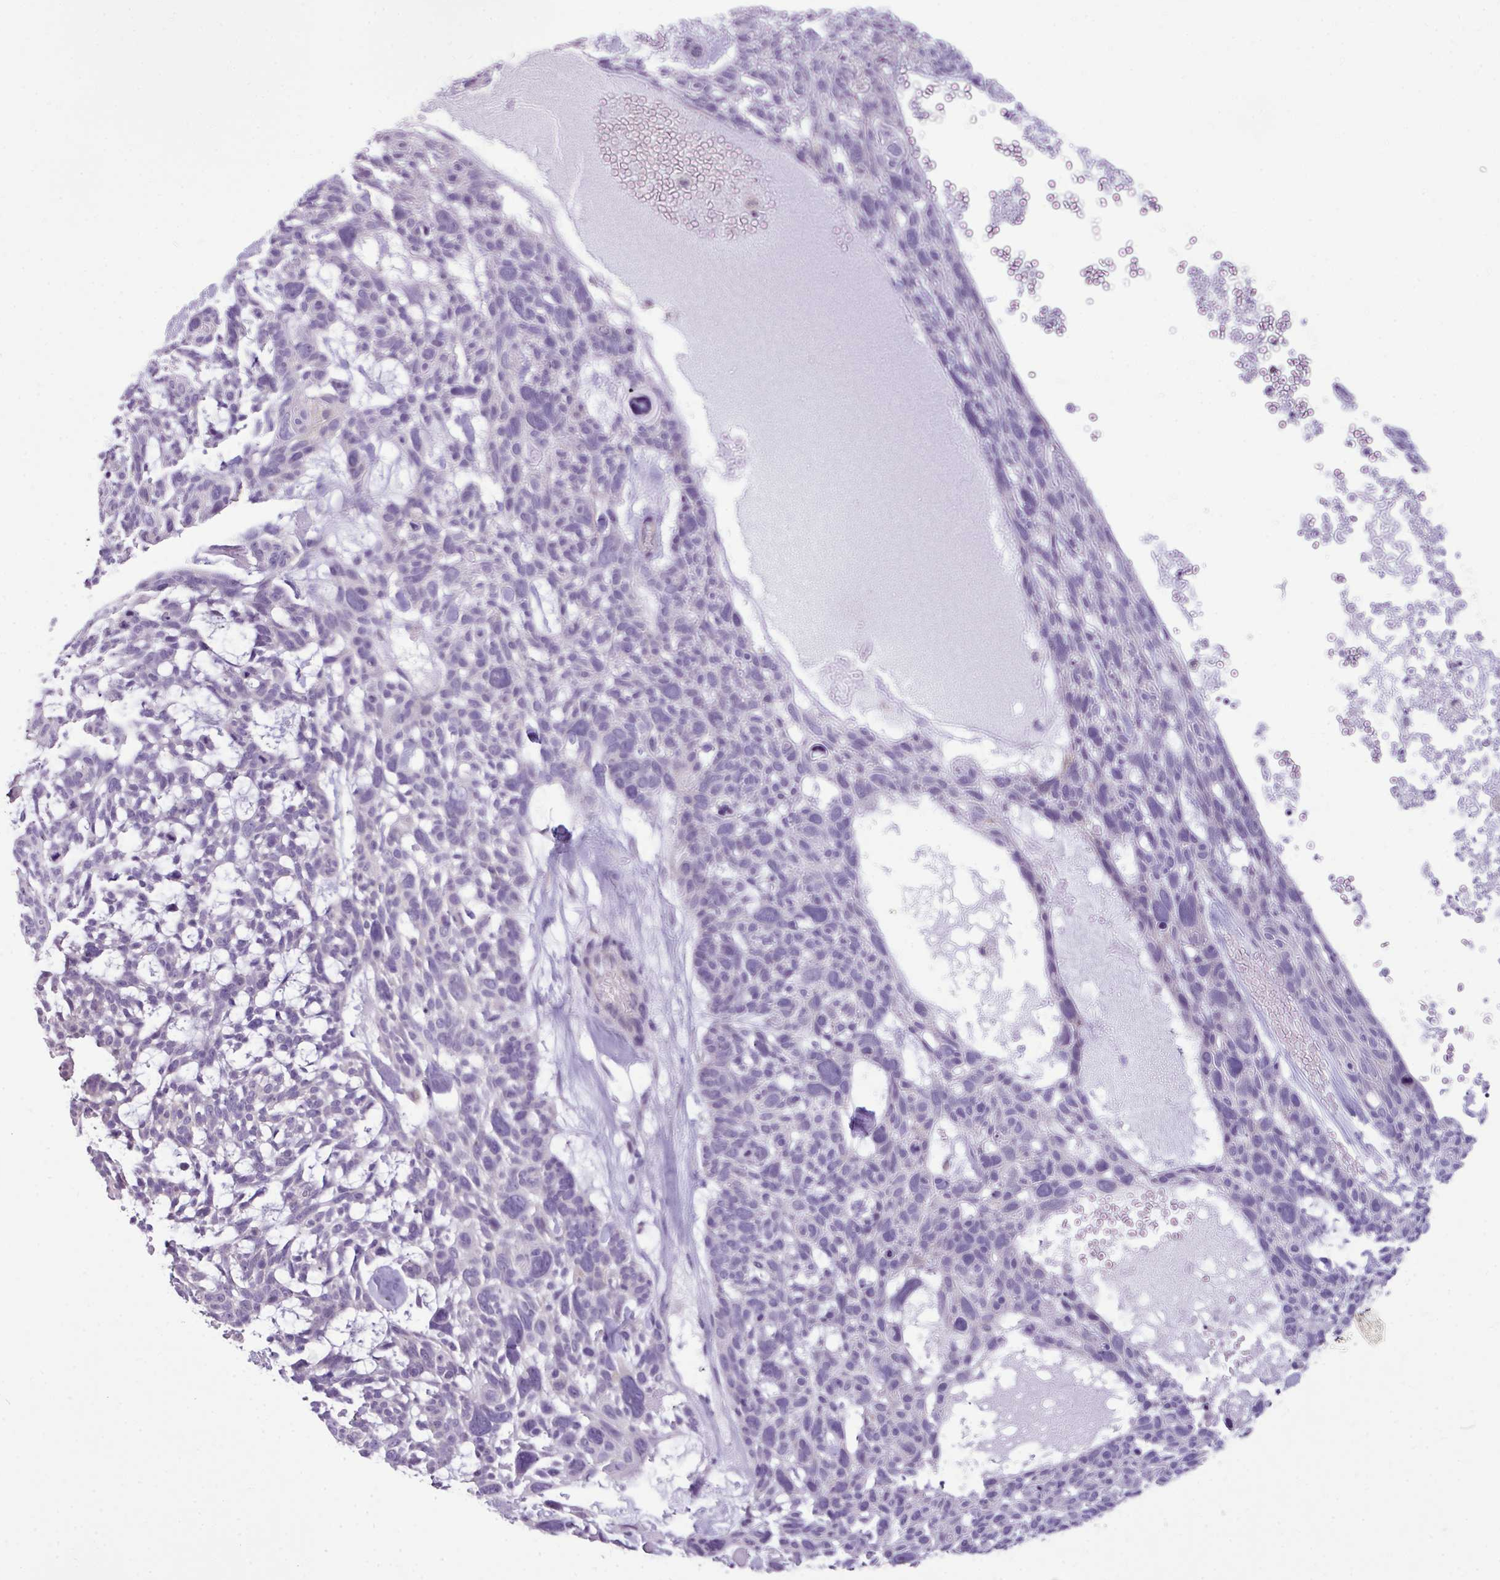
{"staining": {"intensity": "negative", "quantity": "none", "location": "none"}, "tissue": "skin cancer", "cell_type": "Tumor cells", "image_type": "cancer", "snomed": [{"axis": "morphology", "description": "Basal cell carcinoma"}, {"axis": "topography", "description": "Skin"}], "caption": "Skin basal cell carcinoma was stained to show a protein in brown. There is no significant staining in tumor cells. The staining was performed using DAB (3,3'-diaminobenzidine) to visualize the protein expression in brown, while the nuclei were stained in blue with hematoxylin (Magnification: 20x).", "gene": "TOR1AIP2", "patient": {"sex": "male", "age": 88}}